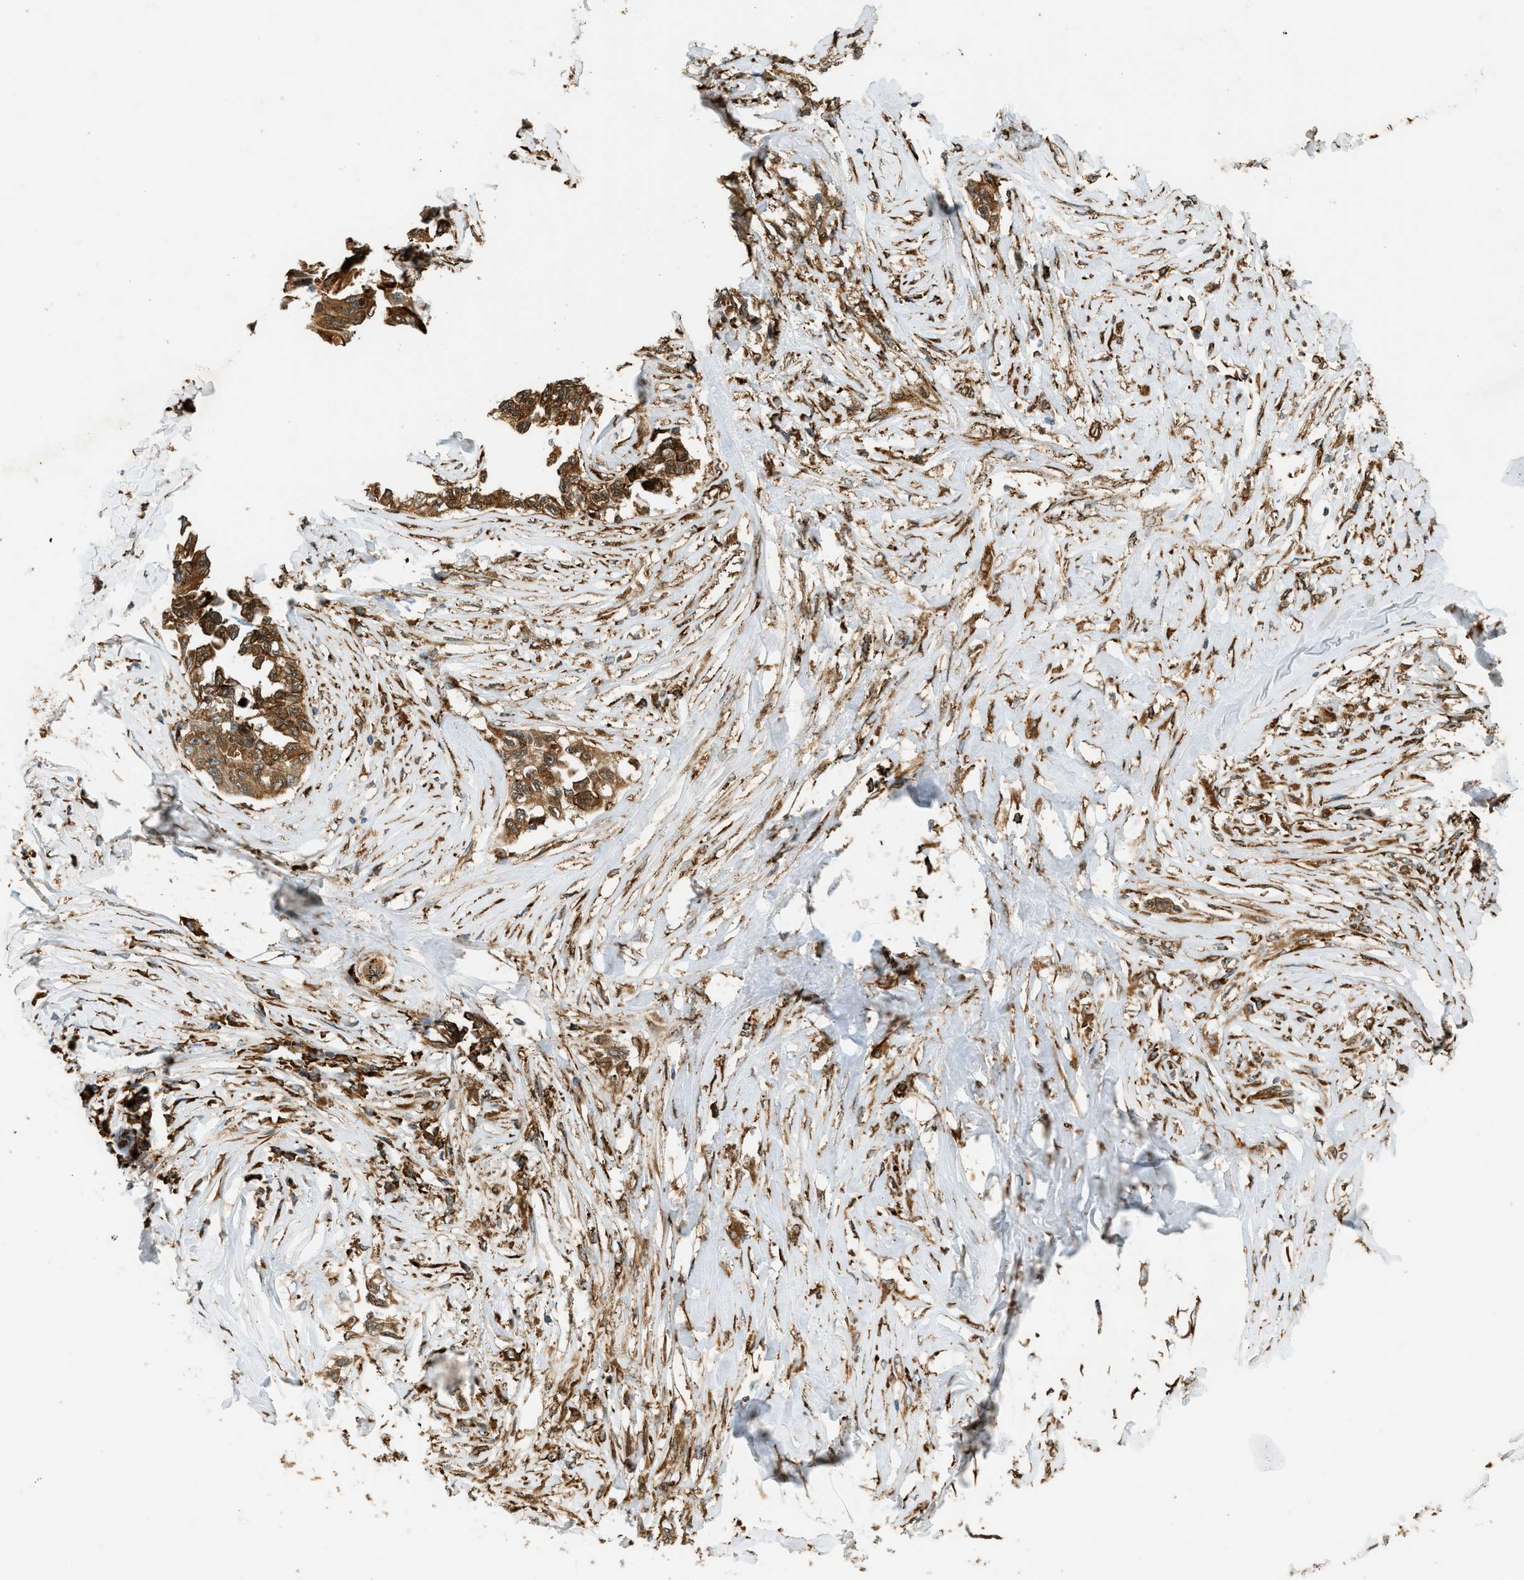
{"staining": {"intensity": "strong", "quantity": ">75%", "location": "cytoplasmic/membranous"}, "tissue": "lung cancer", "cell_type": "Tumor cells", "image_type": "cancer", "snomed": [{"axis": "morphology", "description": "Adenocarcinoma, NOS"}, {"axis": "topography", "description": "Lung"}], "caption": "Brown immunohistochemical staining in lung cancer shows strong cytoplasmic/membranous staining in about >75% of tumor cells.", "gene": "SEMA4D", "patient": {"sex": "female", "age": 51}}